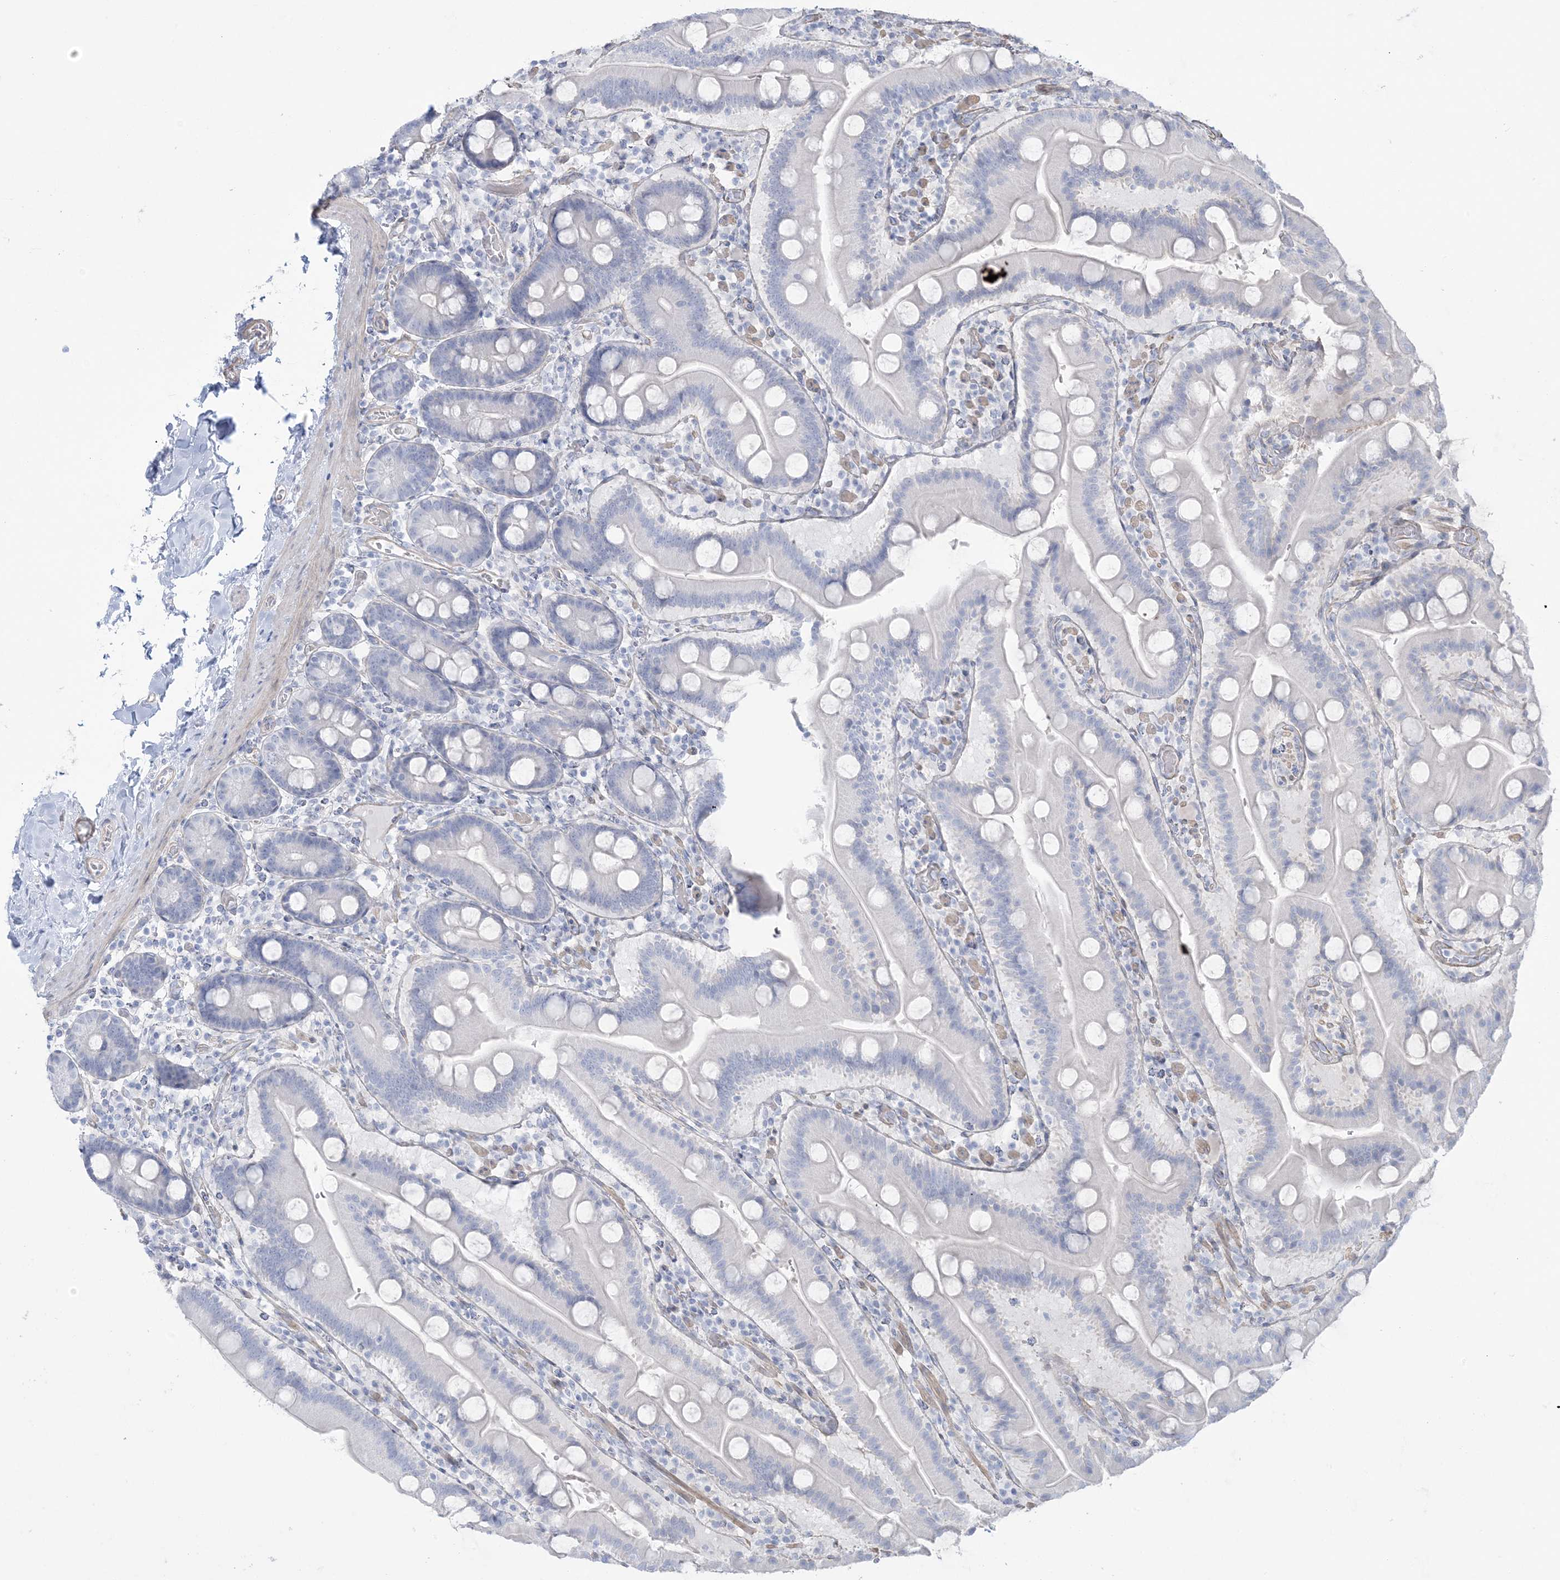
{"staining": {"intensity": "negative", "quantity": "none", "location": "none"}, "tissue": "duodenum", "cell_type": "Glandular cells", "image_type": "normal", "snomed": [{"axis": "morphology", "description": "Normal tissue, NOS"}, {"axis": "topography", "description": "Duodenum"}], "caption": "The image displays no significant expression in glandular cells of duodenum.", "gene": "AGXT", "patient": {"sex": "male", "age": 55}}